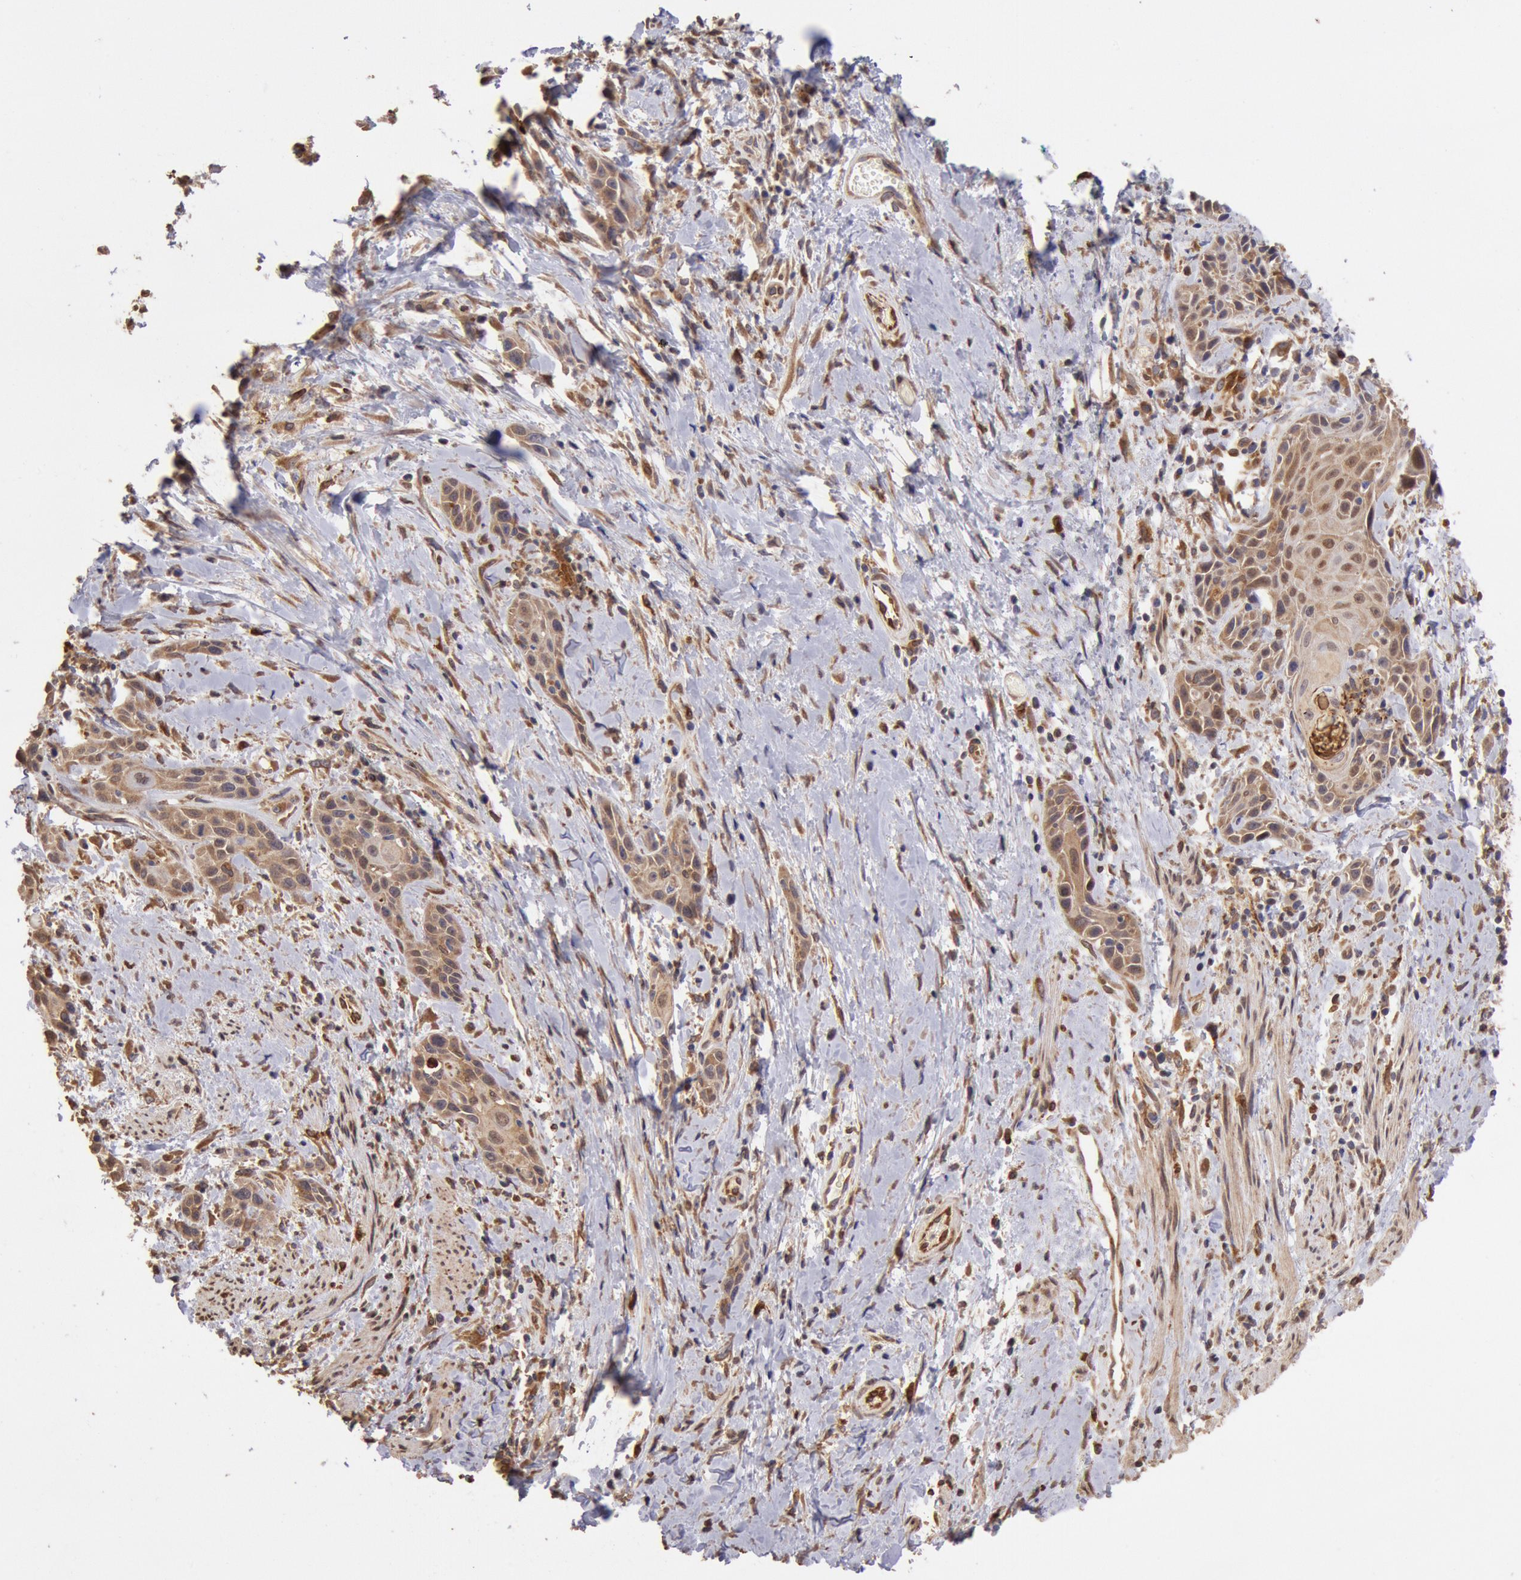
{"staining": {"intensity": "moderate", "quantity": ">75%", "location": "cytoplasmic/membranous,nuclear"}, "tissue": "skin cancer", "cell_type": "Tumor cells", "image_type": "cancer", "snomed": [{"axis": "morphology", "description": "Squamous cell carcinoma, NOS"}, {"axis": "topography", "description": "Skin"}, {"axis": "topography", "description": "Anal"}], "caption": "This histopathology image demonstrates squamous cell carcinoma (skin) stained with immunohistochemistry to label a protein in brown. The cytoplasmic/membranous and nuclear of tumor cells show moderate positivity for the protein. Nuclei are counter-stained blue.", "gene": "COMT", "patient": {"sex": "male", "age": 64}}